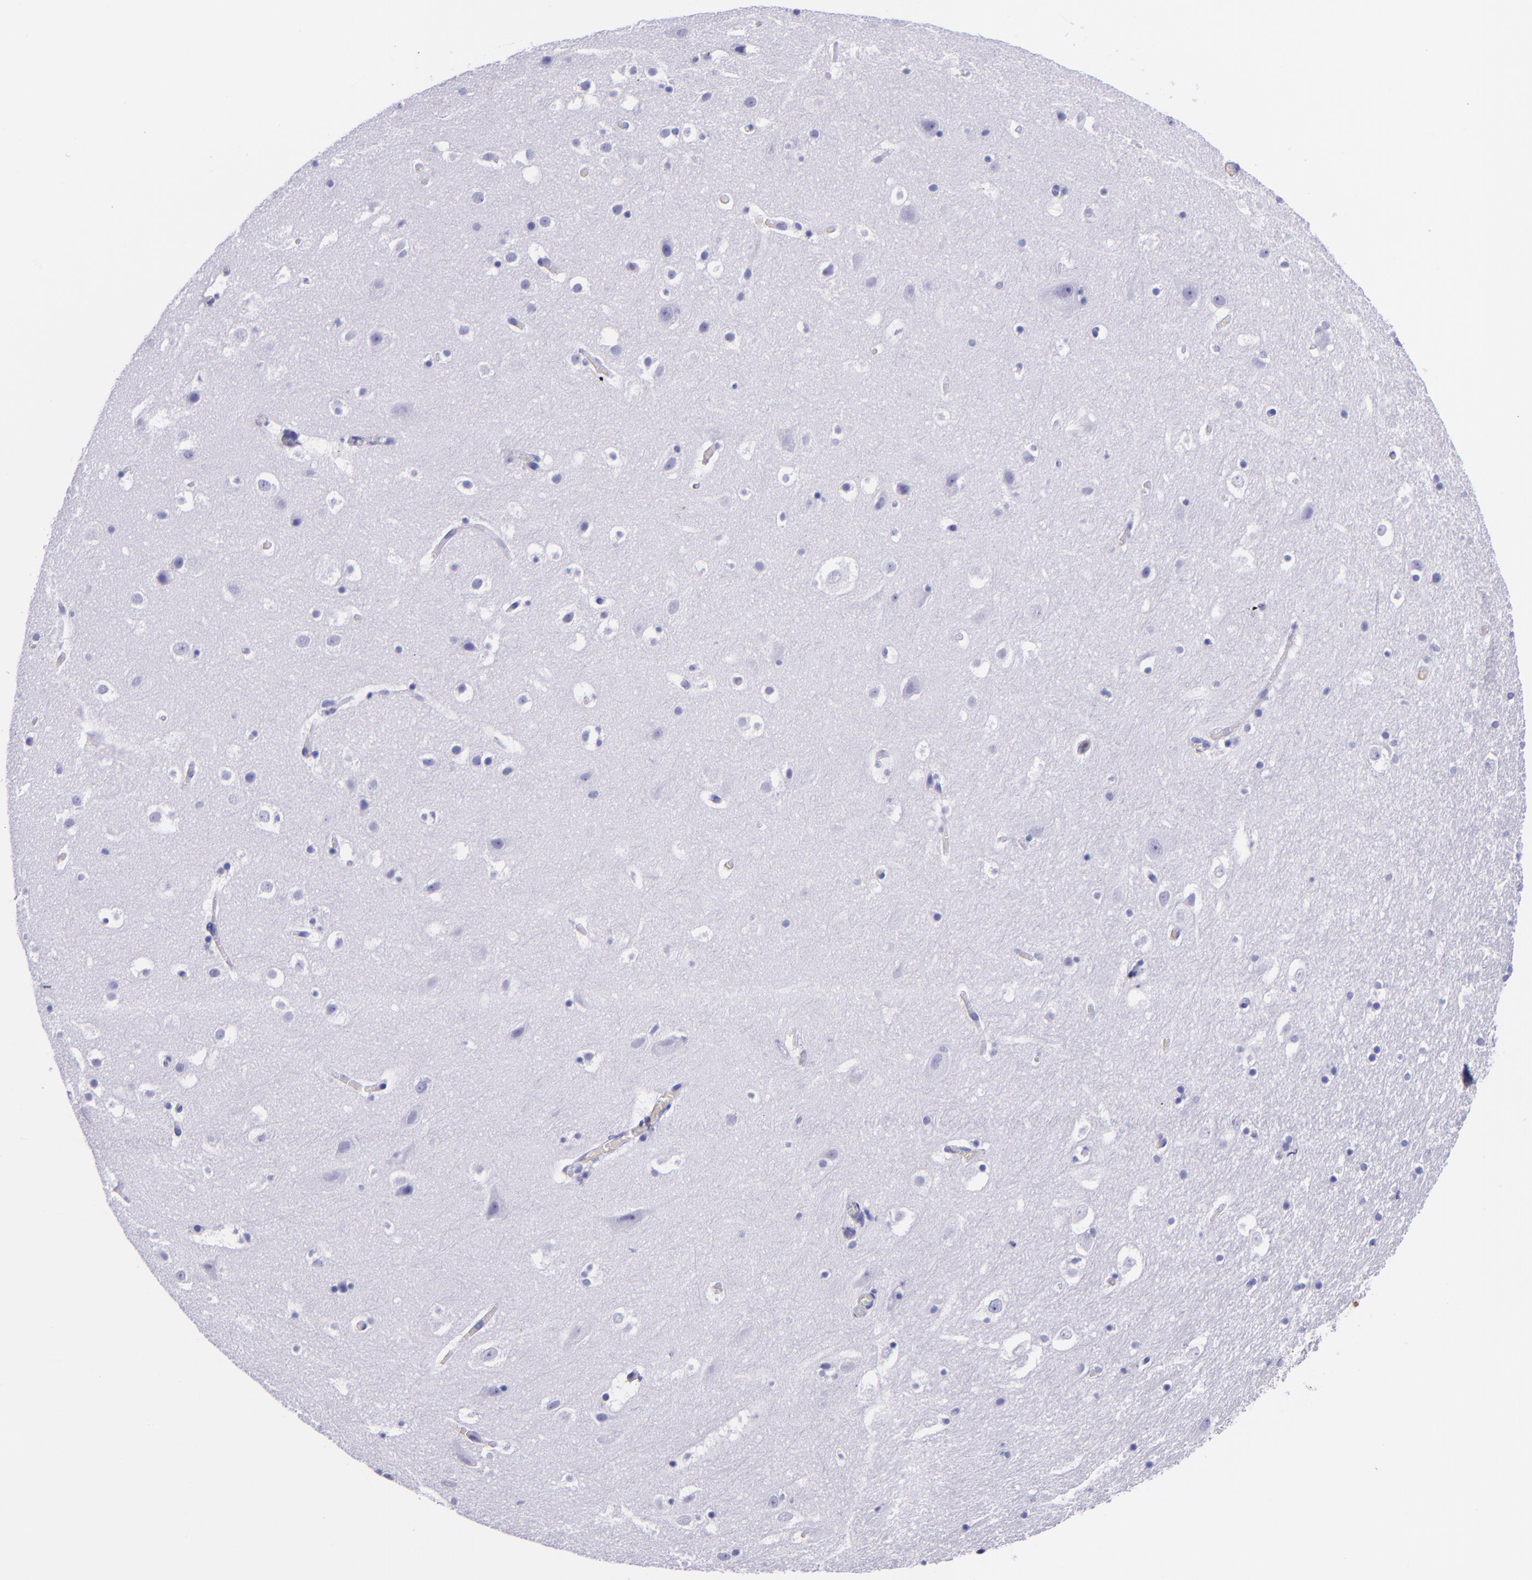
{"staining": {"intensity": "negative", "quantity": "none", "location": "none"}, "tissue": "hippocampus", "cell_type": "Glial cells", "image_type": "normal", "snomed": [{"axis": "morphology", "description": "Normal tissue, NOS"}, {"axis": "topography", "description": "Hippocampus"}], "caption": "This micrograph is of normal hippocampus stained with IHC to label a protein in brown with the nuclei are counter-stained blue. There is no staining in glial cells.", "gene": "SLPI", "patient": {"sex": "male", "age": 45}}